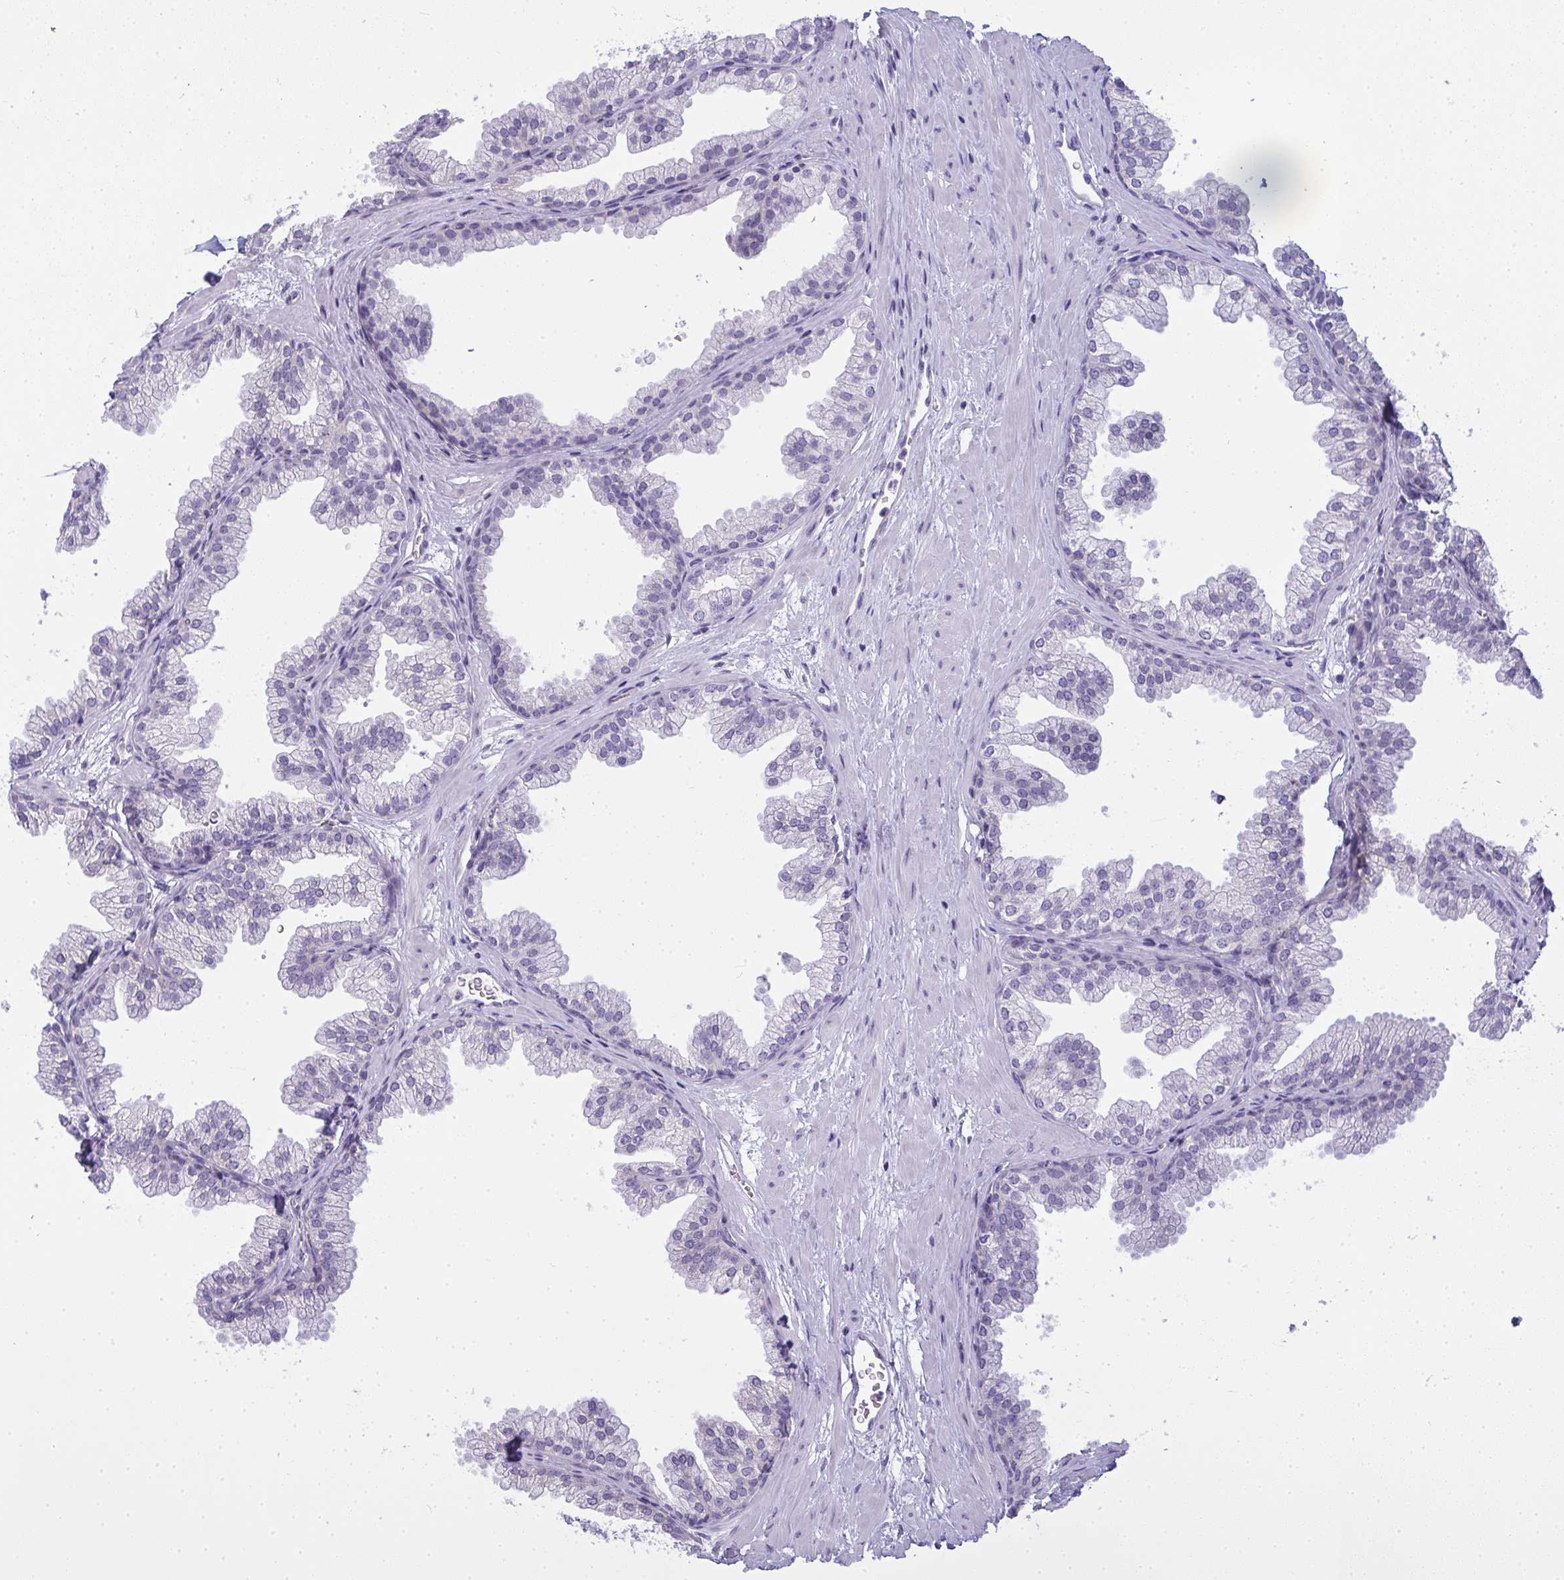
{"staining": {"intensity": "negative", "quantity": "none", "location": "none"}, "tissue": "prostate", "cell_type": "Glandular cells", "image_type": "normal", "snomed": [{"axis": "morphology", "description": "Normal tissue, NOS"}, {"axis": "topography", "description": "Prostate"}], "caption": "Protein analysis of unremarkable prostate displays no significant staining in glandular cells.", "gene": "GSDMB", "patient": {"sex": "male", "age": 37}}